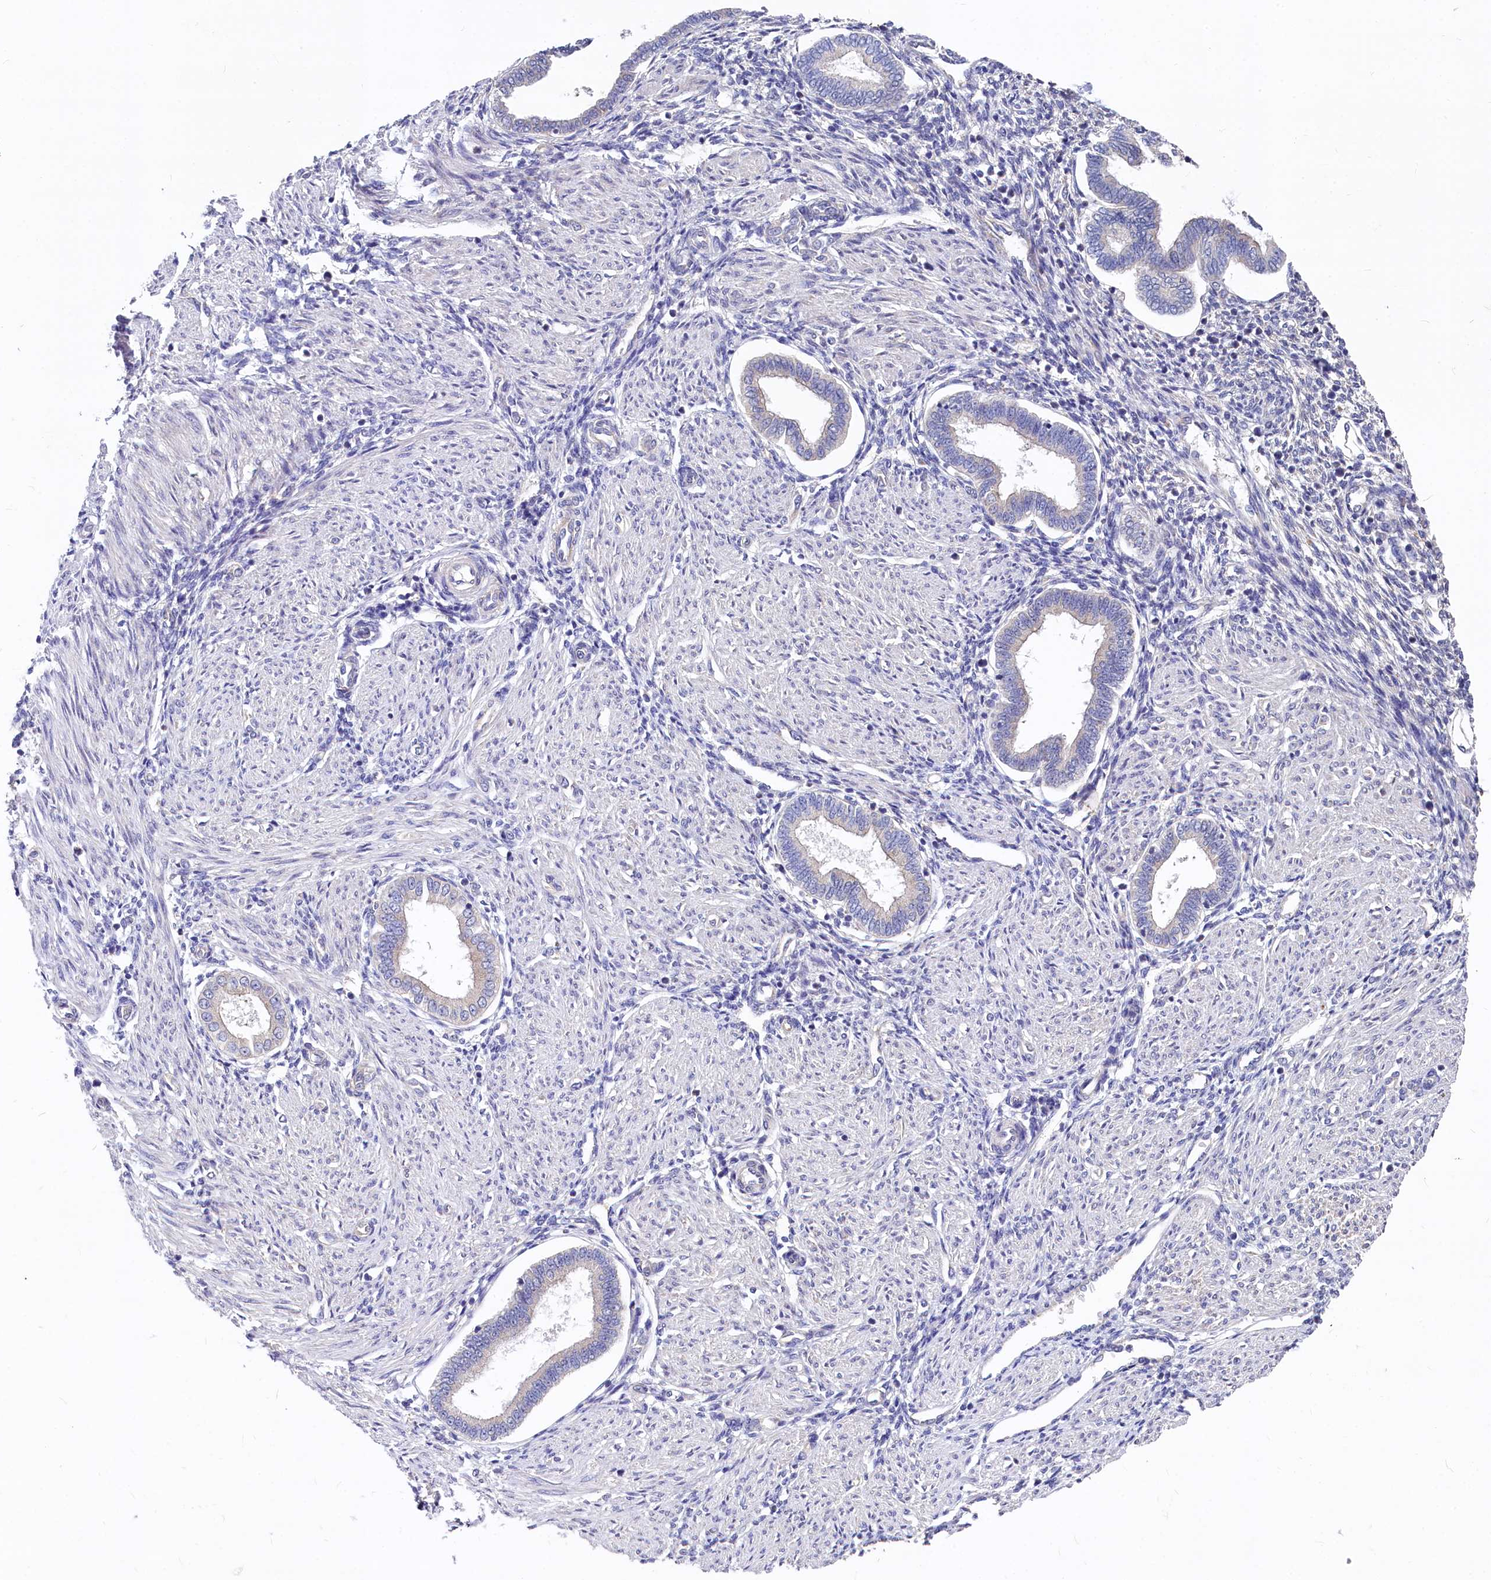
{"staining": {"intensity": "moderate", "quantity": "<25%", "location": "cytoplasmic/membranous"}, "tissue": "endometrium", "cell_type": "Cells in endometrial stroma", "image_type": "normal", "snomed": [{"axis": "morphology", "description": "Normal tissue, NOS"}, {"axis": "topography", "description": "Endometrium"}], "caption": "This histopathology image shows benign endometrium stained with immunohistochemistry (IHC) to label a protein in brown. The cytoplasmic/membranous of cells in endometrial stroma show moderate positivity for the protein. Nuclei are counter-stained blue.", "gene": "EIF2B2", "patient": {"sex": "female", "age": 53}}